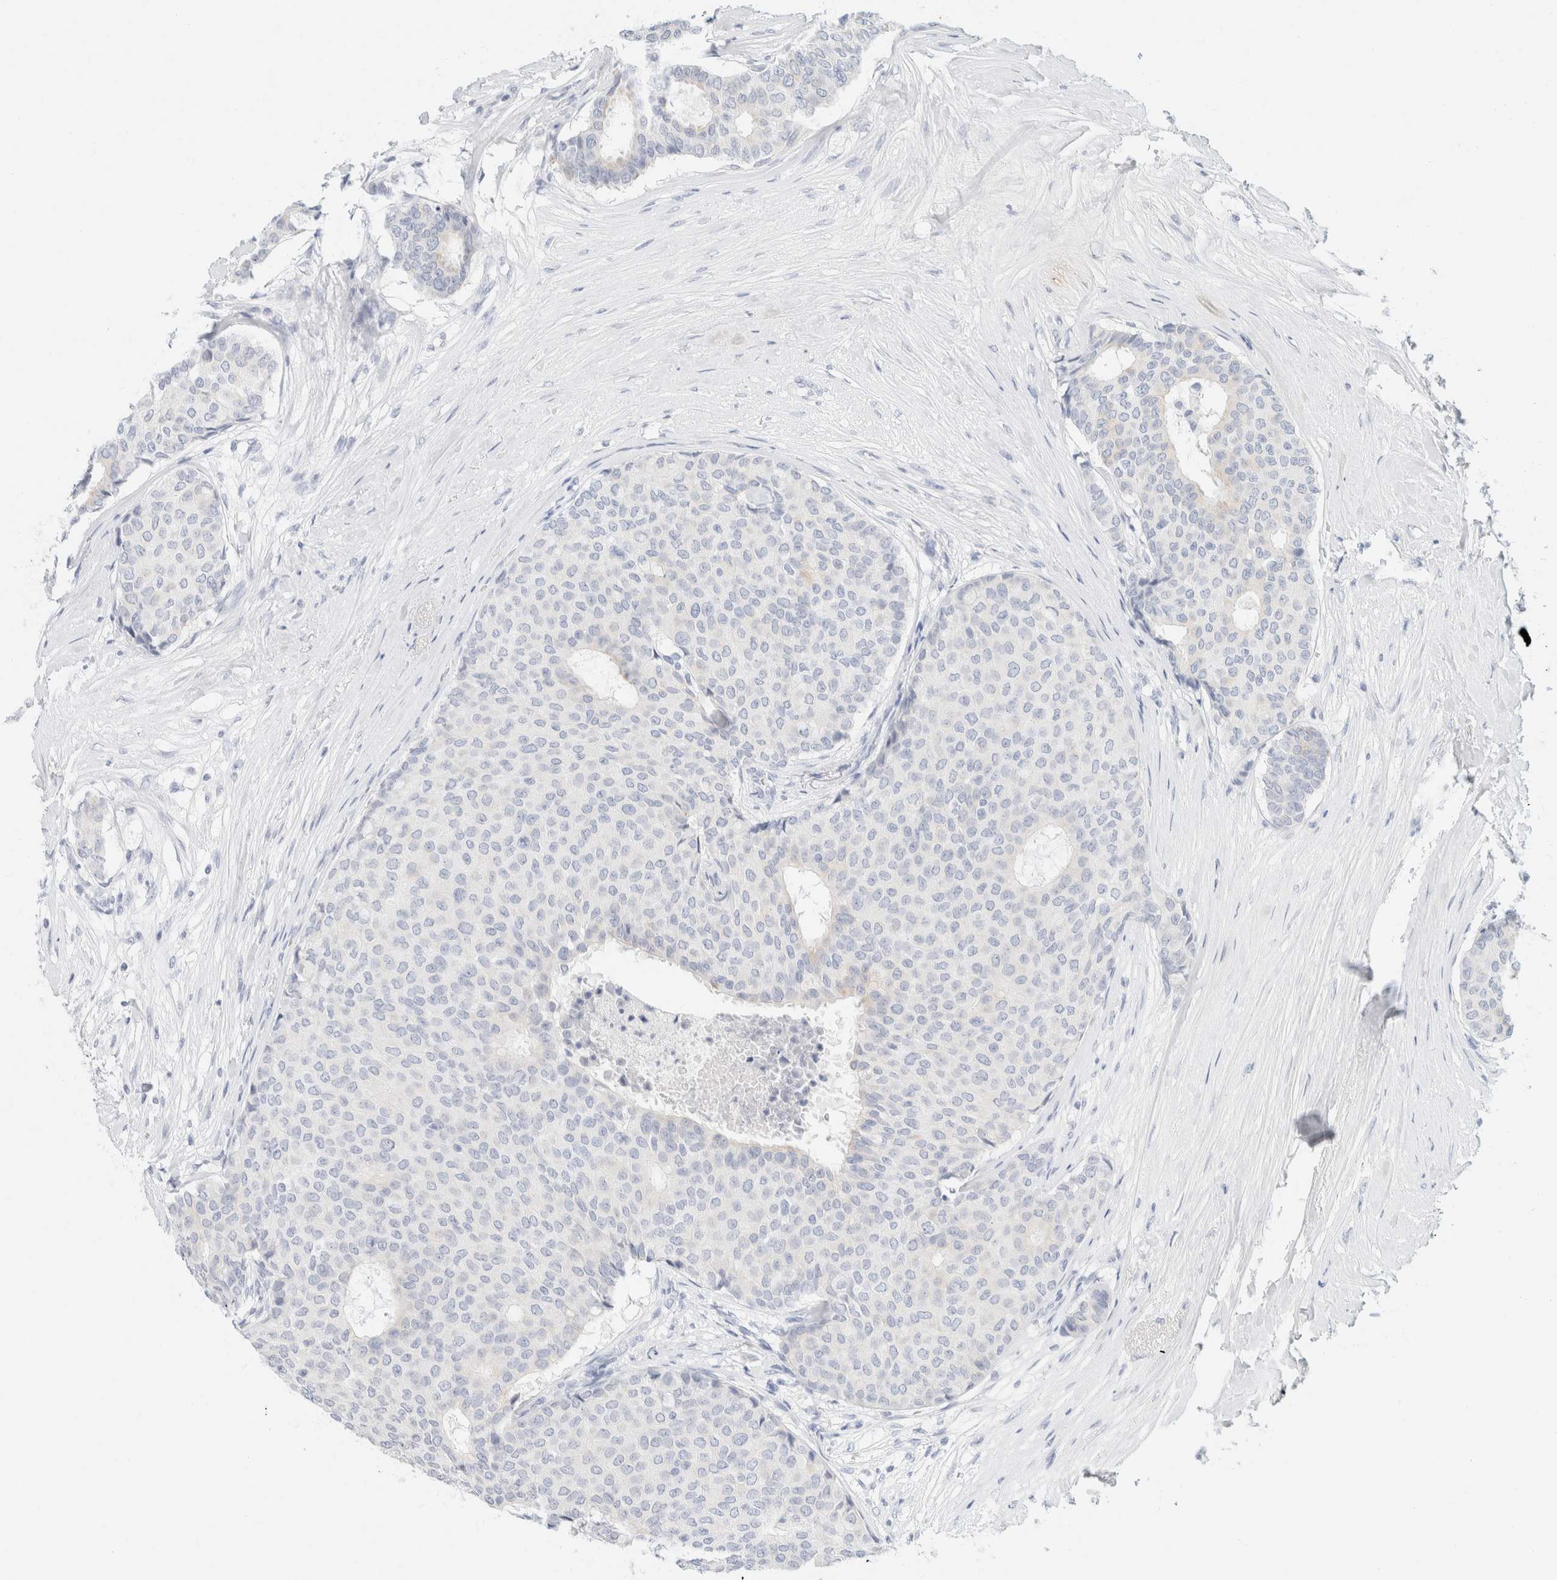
{"staining": {"intensity": "negative", "quantity": "none", "location": "none"}, "tissue": "breast cancer", "cell_type": "Tumor cells", "image_type": "cancer", "snomed": [{"axis": "morphology", "description": "Duct carcinoma"}, {"axis": "topography", "description": "Breast"}], "caption": "Tumor cells show no significant positivity in breast cancer (invasive ductal carcinoma).", "gene": "KRT20", "patient": {"sex": "female", "age": 75}}